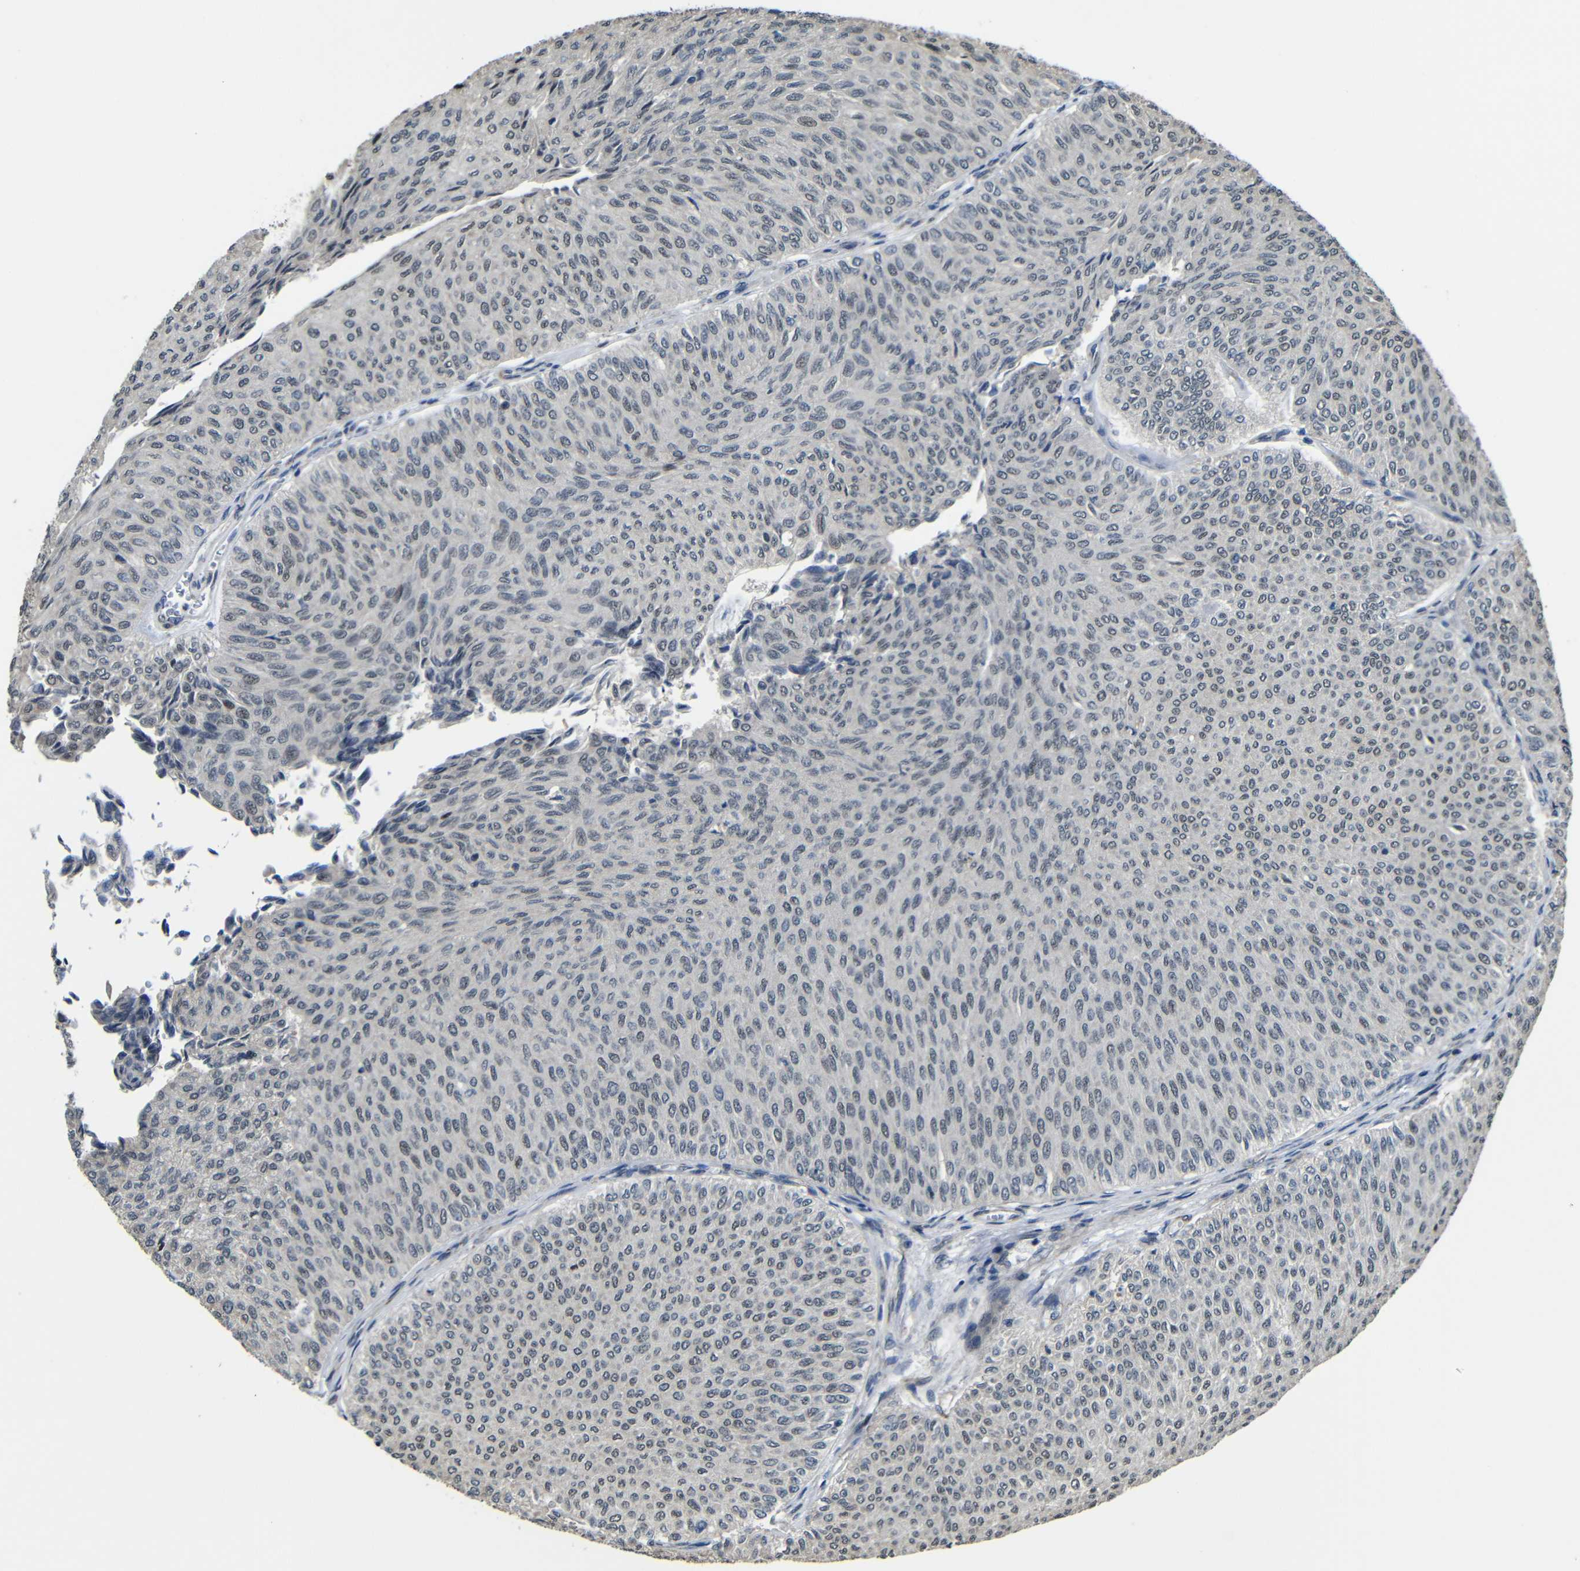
{"staining": {"intensity": "negative", "quantity": "none", "location": "none"}, "tissue": "urothelial cancer", "cell_type": "Tumor cells", "image_type": "cancer", "snomed": [{"axis": "morphology", "description": "Urothelial carcinoma, Low grade"}, {"axis": "topography", "description": "Urinary bladder"}], "caption": "Urothelial cancer was stained to show a protein in brown. There is no significant expression in tumor cells. The staining was performed using DAB (3,3'-diaminobenzidine) to visualize the protein expression in brown, while the nuclei were stained in blue with hematoxylin (Magnification: 20x).", "gene": "FAM172A", "patient": {"sex": "male", "age": 78}}